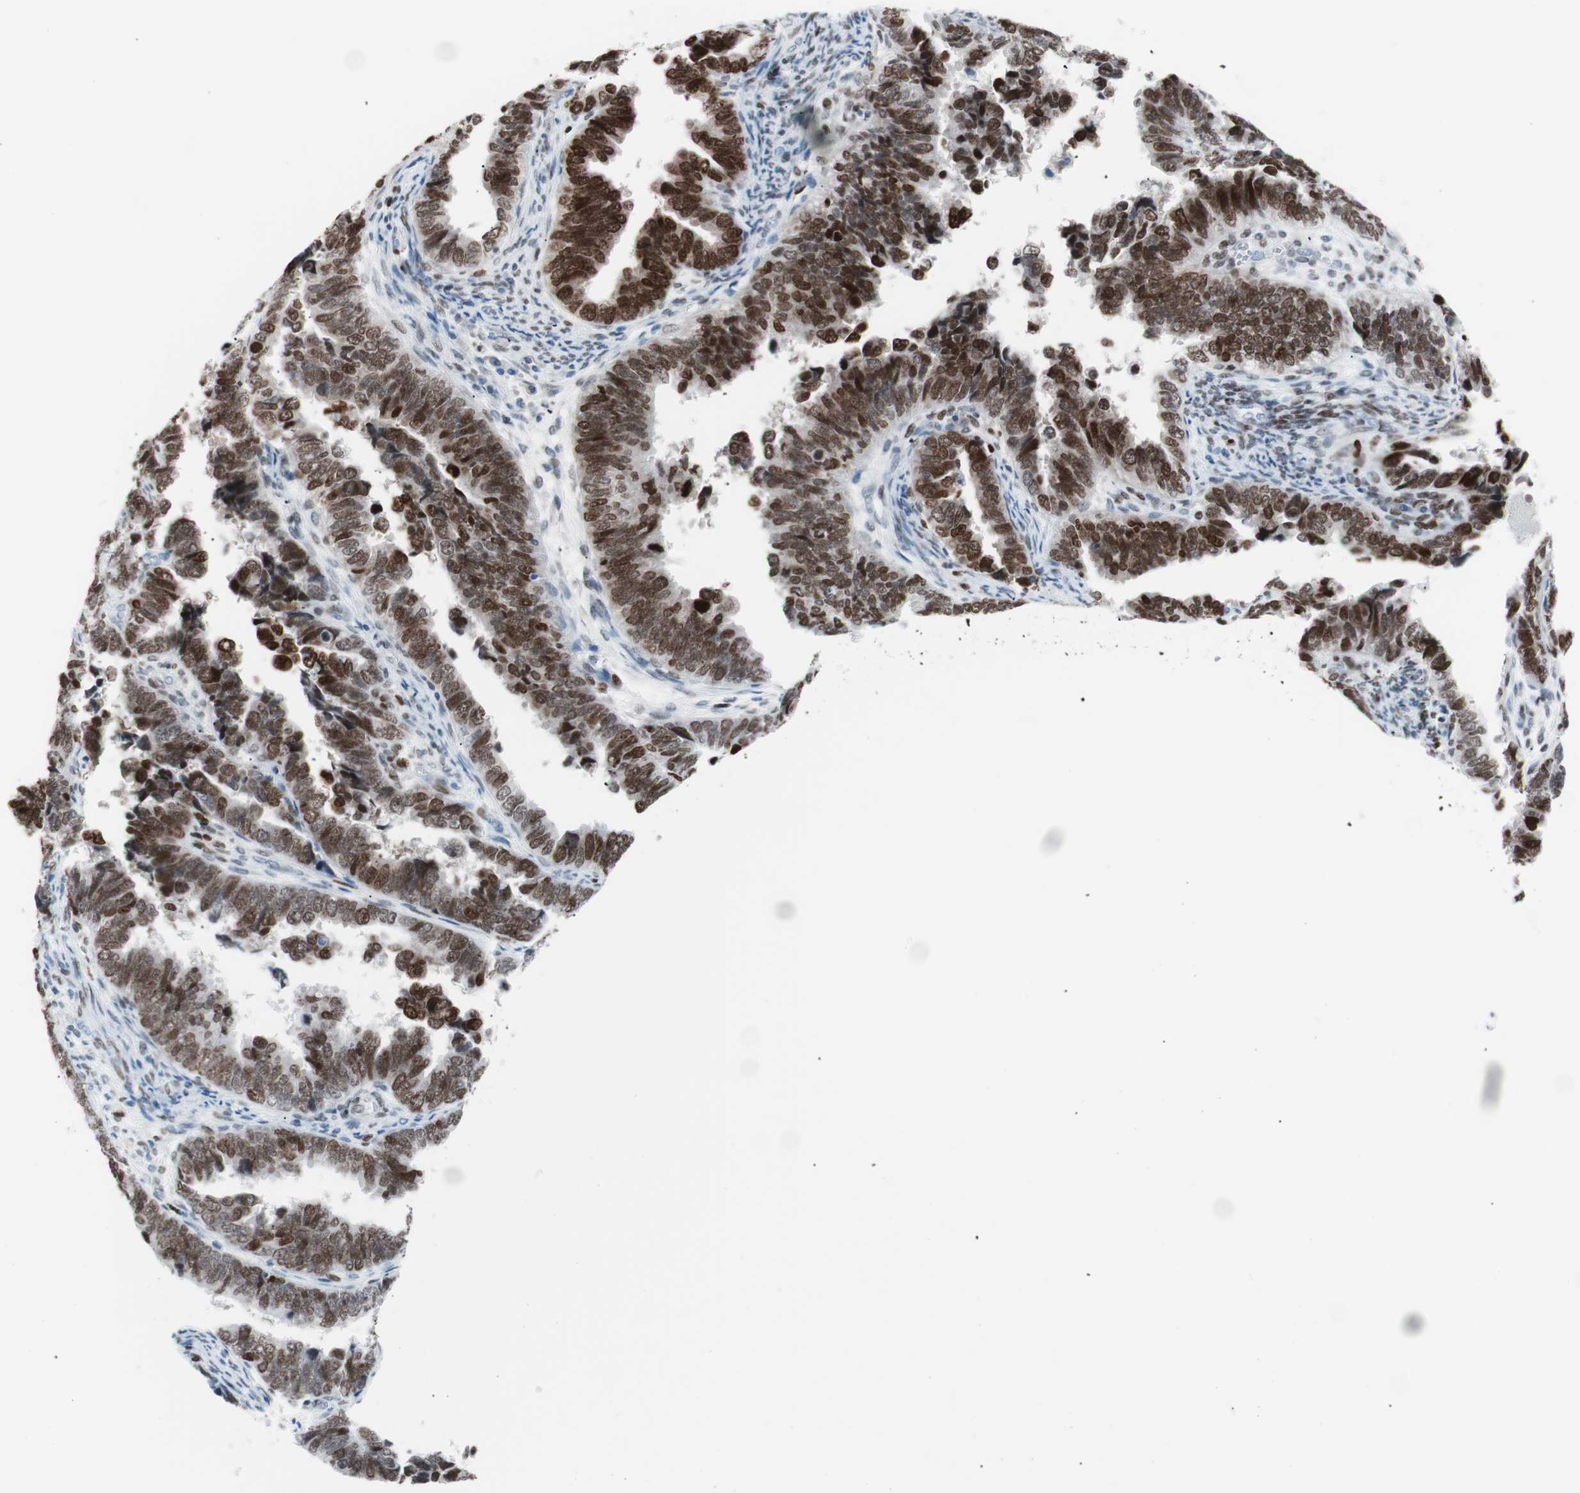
{"staining": {"intensity": "moderate", "quantity": ">75%", "location": "nuclear"}, "tissue": "endometrial cancer", "cell_type": "Tumor cells", "image_type": "cancer", "snomed": [{"axis": "morphology", "description": "Adenocarcinoma, NOS"}, {"axis": "topography", "description": "Endometrium"}], "caption": "The micrograph demonstrates staining of endometrial cancer, revealing moderate nuclear protein positivity (brown color) within tumor cells. (brown staining indicates protein expression, while blue staining denotes nuclei).", "gene": "CEBPB", "patient": {"sex": "female", "age": 75}}